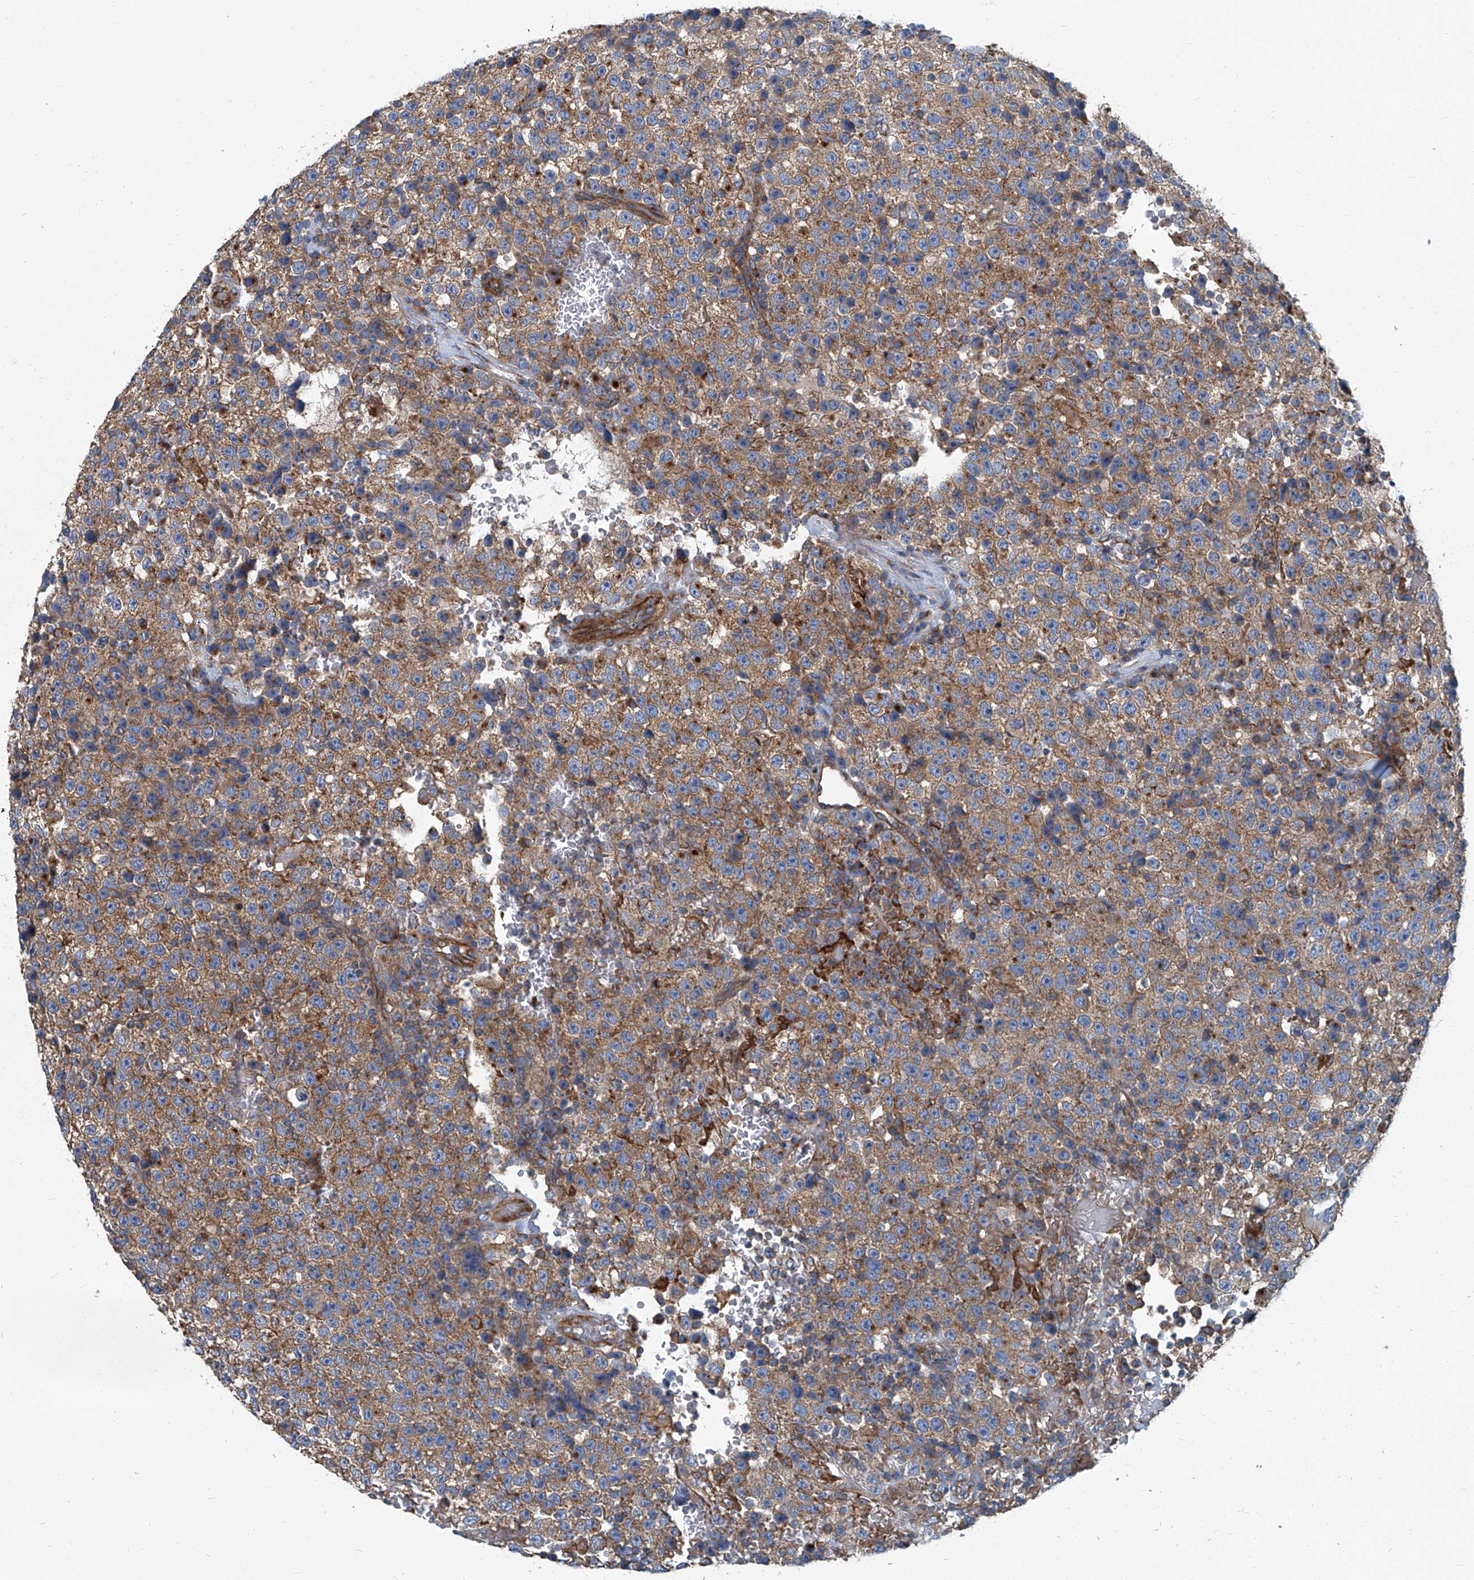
{"staining": {"intensity": "moderate", "quantity": ">75%", "location": "cytoplasmic/membranous"}, "tissue": "testis cancer", "cell_type": "Tumor cells", "image_type": "cancer", "snomed": [{"axis": "morphology", "description": "Seminoma, NOS"}, {"axis": "topography", "description": "Testis"}], "caption": "Testis cancer (seminoma) stained with DAB (3,3'-diaminobenzidine) IHC exhibits medium levels of moderate cytoplasmic/membranous staining in approximately >75% of tumor cells.", "gene": "PIGH", "patient": {"sex": "male", "age": 22}}